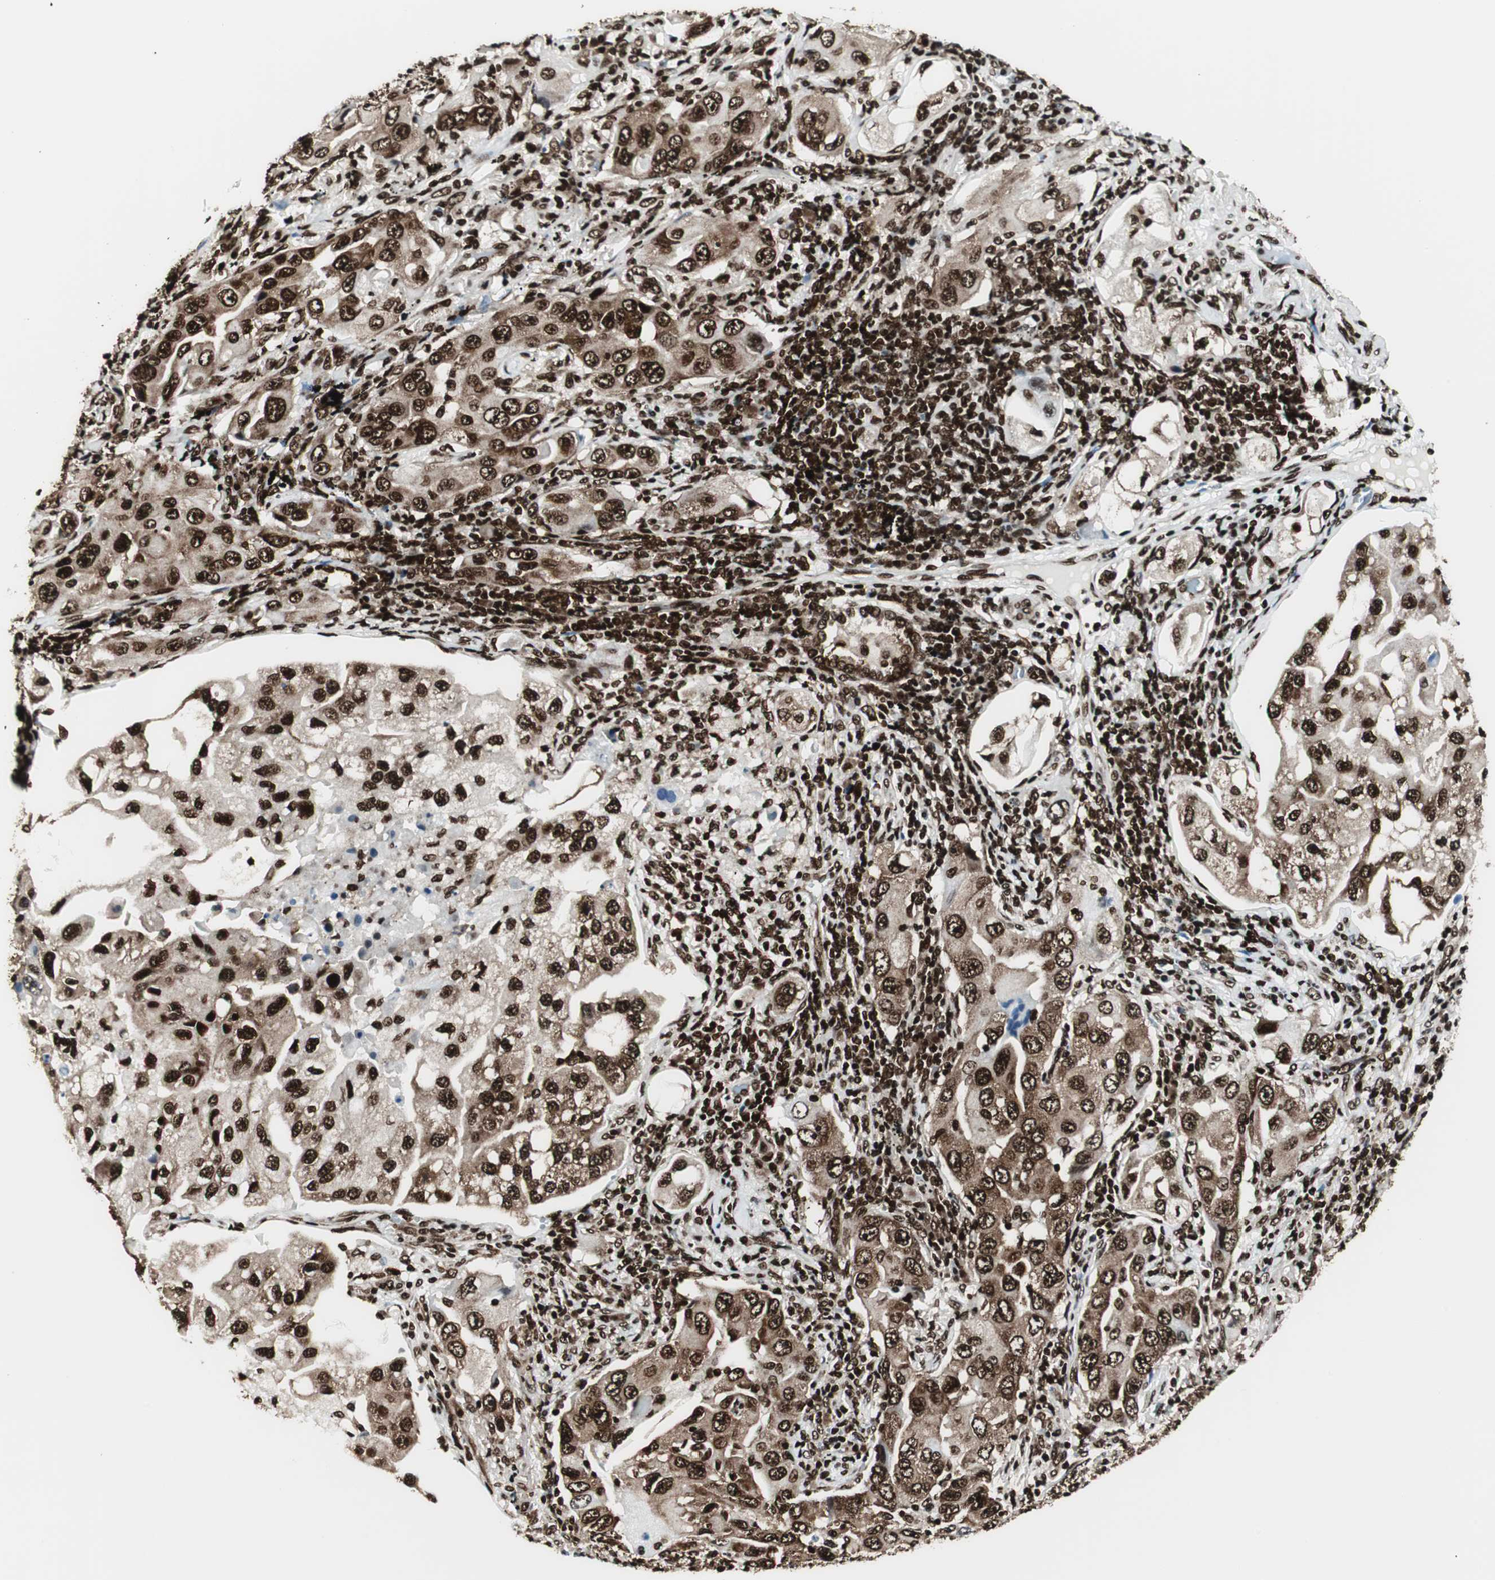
{"staining": {"intensity": "strong", "quantity": ">75%", "location": "cytoplasmic/membranous,nuclear"}, "tissue": "lung cancer", "cell_type": "Tumor cells", "image_type": "cancer", "snomed": [{"axis": "morphology", "description": "Adenocarcinoma, NOS"}, {"axis": "topography", "description": "Lung"}], "caption": "IHC of human lung adenocarcinoma displays high levels of strong cytoplasmic/membranous and nuclear staining in approximately >75% of tumor cells.", "gene": "EWSR1", "patient": {"sex": "female", "age": 65}}